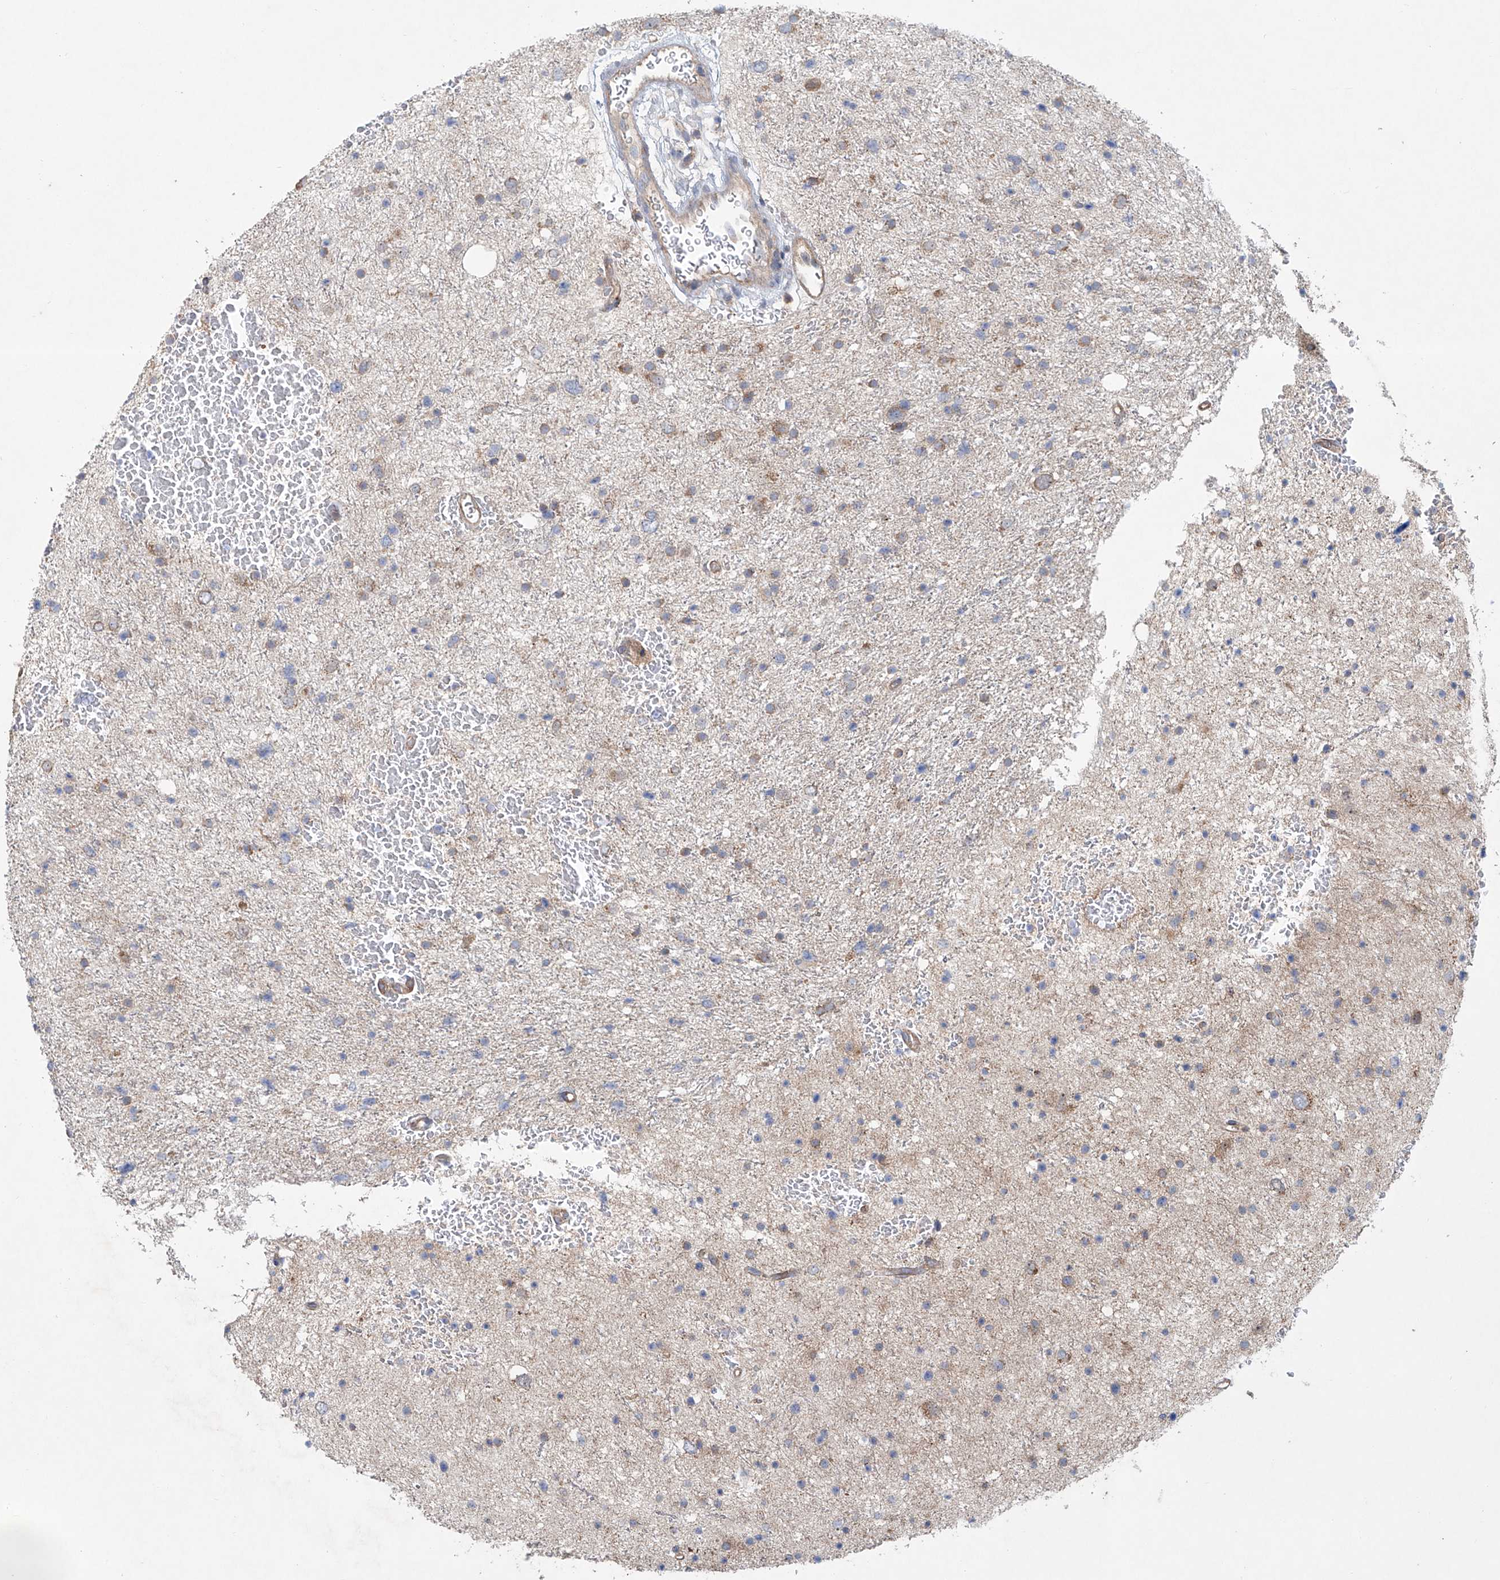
{"staining": {"intensity": "moderate", "quantity": "<25%", "location": "cytoplasmic/membranous"}, "tissue": "glioma", "cell_type": "Tumor cells", "image_type": "cancer", "snomed": [{"axis": "morphology", "description": "Glioma, malignant, Low grade"}, {"axis": "topography", "description": "Brain"}], "caption": "The histopathology image exhibits a brown stain indicating the presence of a protein in the cytoplasmic/membranous of tumor cells in glioma. The staining was performed using DAB (3,3'-diaminobenzidine), with brown indicating positive protein expression. Nuclei are stained blue with hematoxylin.", "gene": "KLC4", "patient": {"sex": "female", "age": 37}}